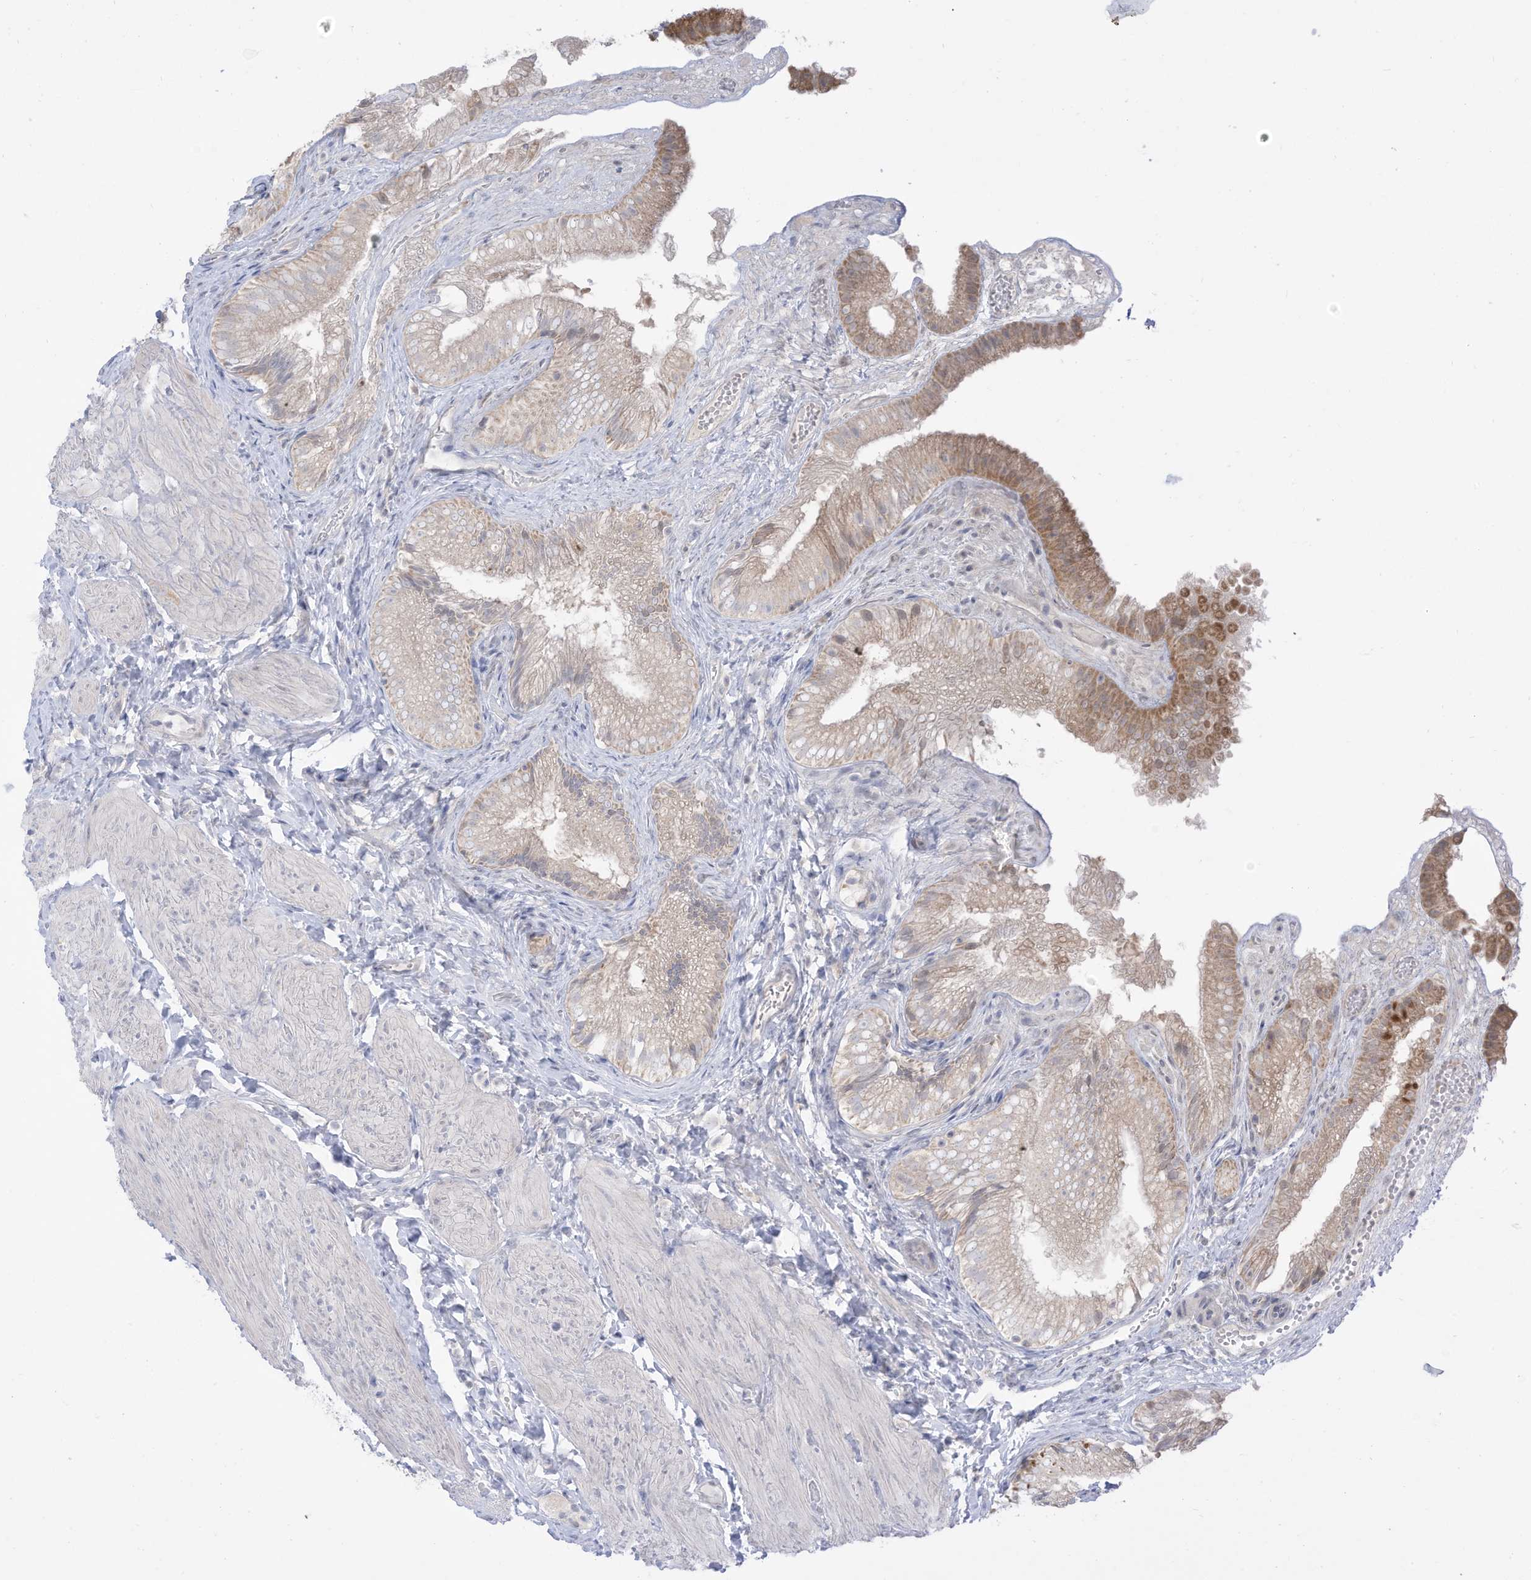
{"staining": {"intensity": "moderate", "quantity": "25%-75%", "location": "cytoplasmic/membranous"}, "tissue": "gallbladder", "cell_type": "Glandular cells", "image_type": "normal", "snomed": [{"axis": "morphology", "description": "Normal tissue, NOS"}, {"axis": "topography", "description": "Gallbladder"}], "caption": "A high-resolution micrograph shows immunohistochemistry (IHC) staining of unremarkable gallbladder, which demonstrates moderate cytoplasmic/membranous staining in approximately 25%-75% of glandular cells. The staining is performed using DAB brown chromogen to label protein expression. The nuclei are counter-stained blue using hematoxylin.", "gene": "OGT", "patient": {"sex": "female", "age": 30}}